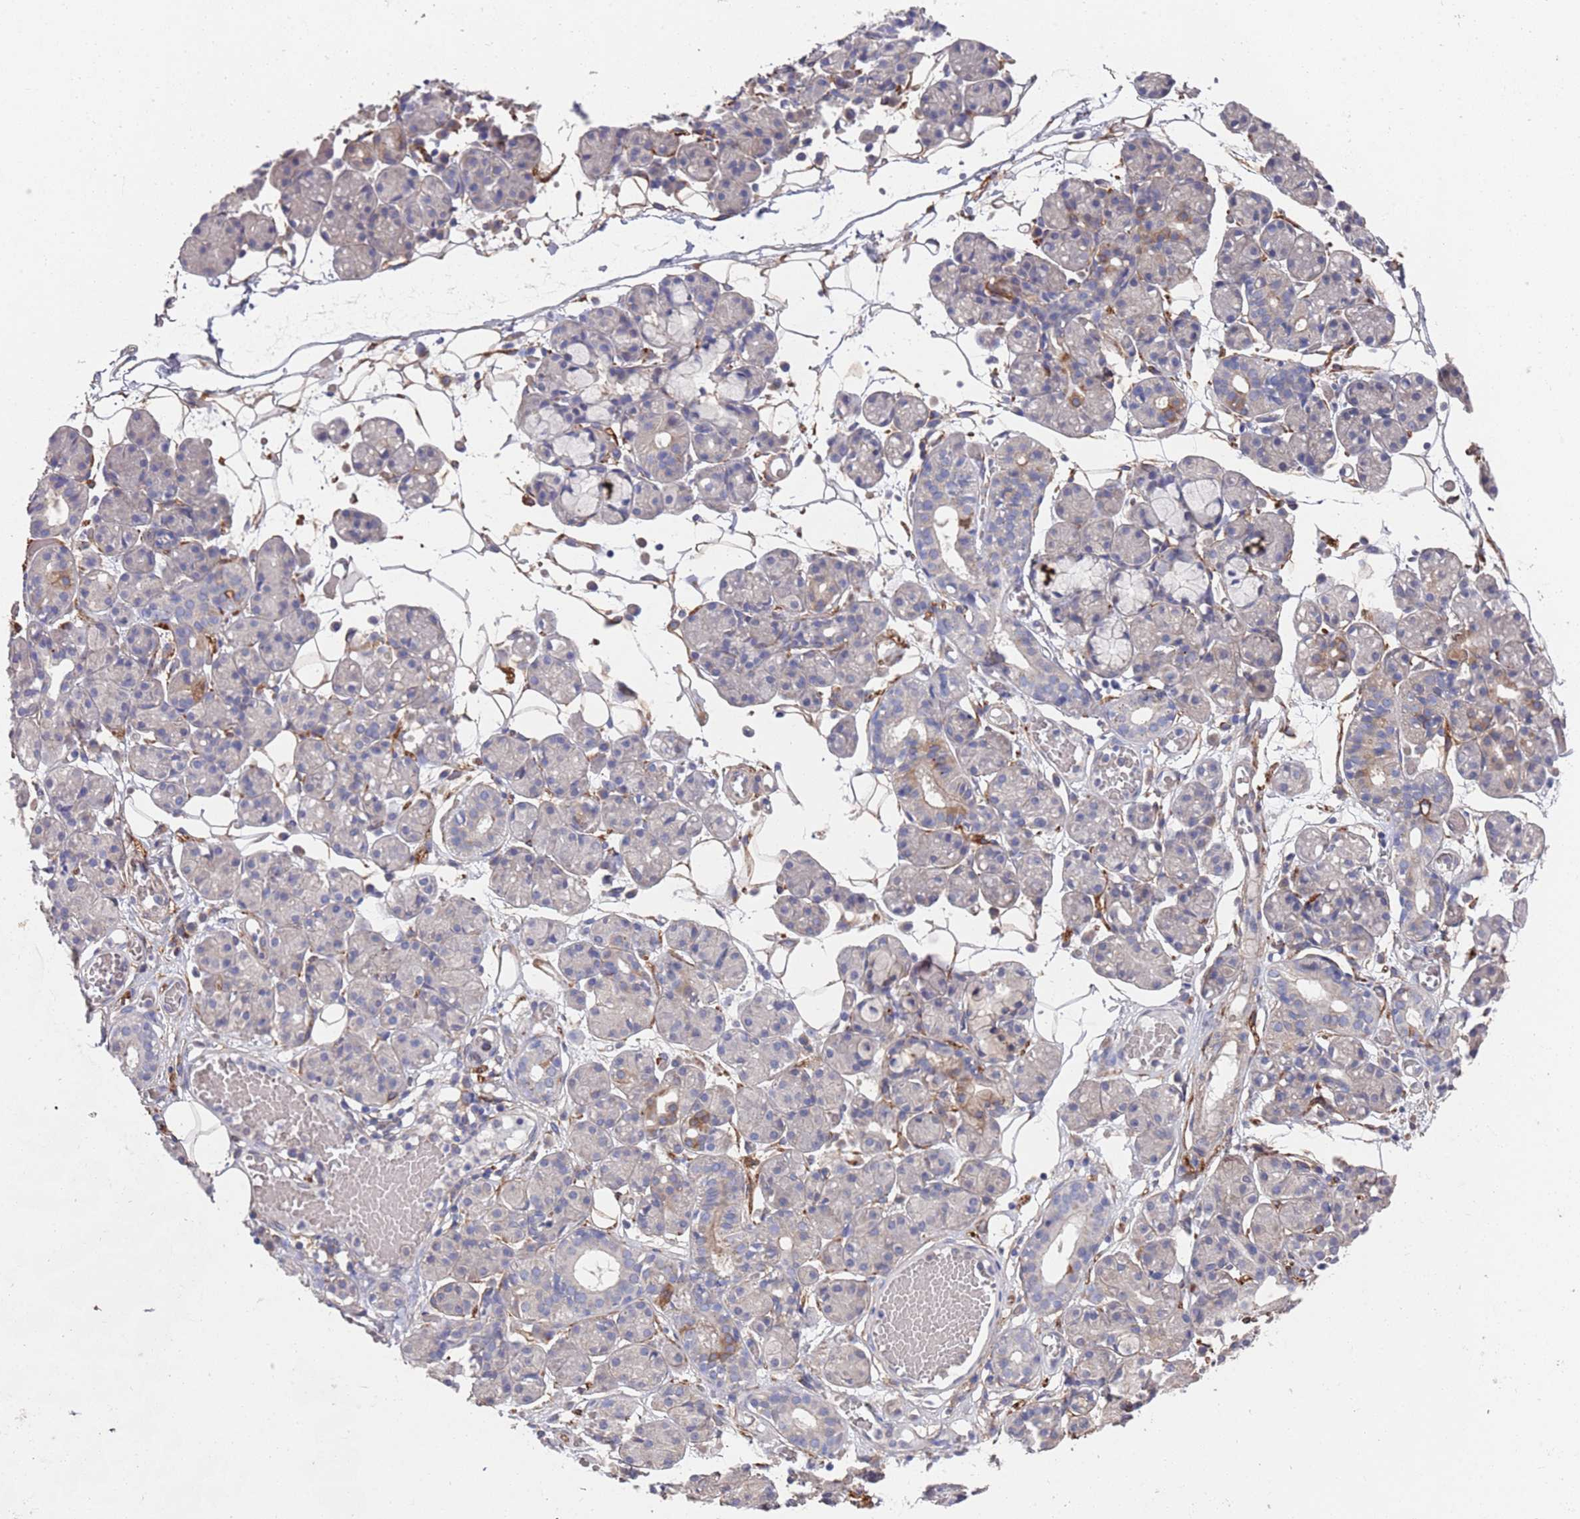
{"staining": {"intensity": "negative", "quantity": "none", "location": "none"}, "tissue": "salivary gland", "cell_type": "Glandular cells", "image_type": "normal", "snomed": [{"axis": "morphology", "description": "Normal tissue, NOS"}, {"axis": "topography", "description": "Salivary gland"}], "caption": "A high-resolution photomicrograph shows immunohistochemistry staining of normal salivary gland, which shows no significant positivity in glandular cells. (DAB immunohistochemistry (IHC), high magnification).", "gene": "ANK2", "patient": {"sex": "male", "age": 63}}